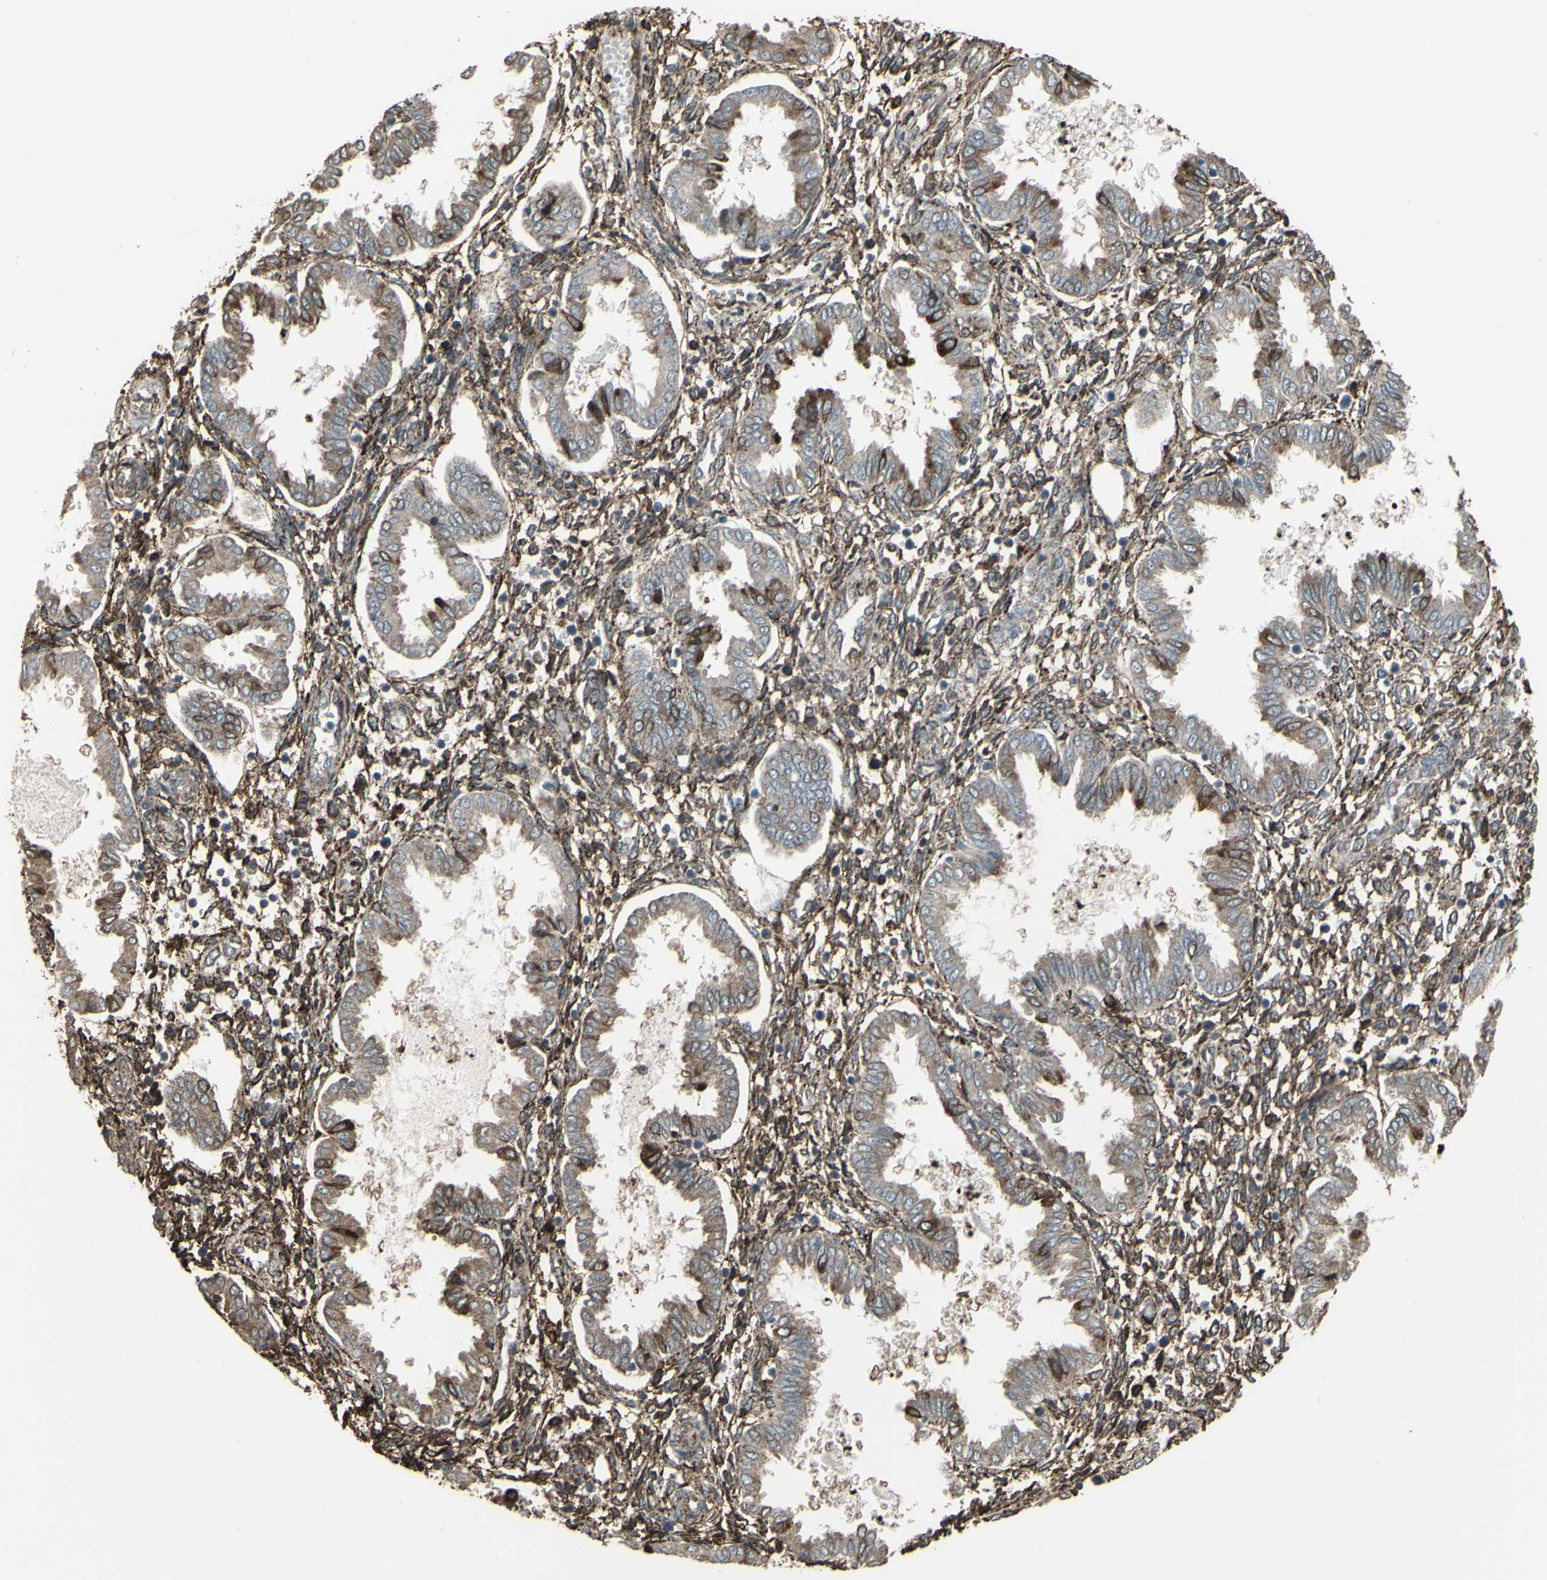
{"staining": {"intensity": "moderate", "quantity": ">75%", "location": "cytoplasmic/membranous"}, "tissue": "endometrium", "cell_type": "Cells in endometrial stroma", "image_type": "normal", "snomed": [{"axis": "morphology", "description": "Normal tissue, NOS"}, {"axis": "topography", "description": "Endometrium"}], "caption": "This photomicrograph shows benign endometrium stained with immunohistochemistry to label a protein in brown. The cytoplasmic/membranous of cells in endometrial stroma show moderate positivity for the protein. Nuclei are counter-stained blue.", "gene": "SMO", "patient": {"sex": "female", "age": 33}}